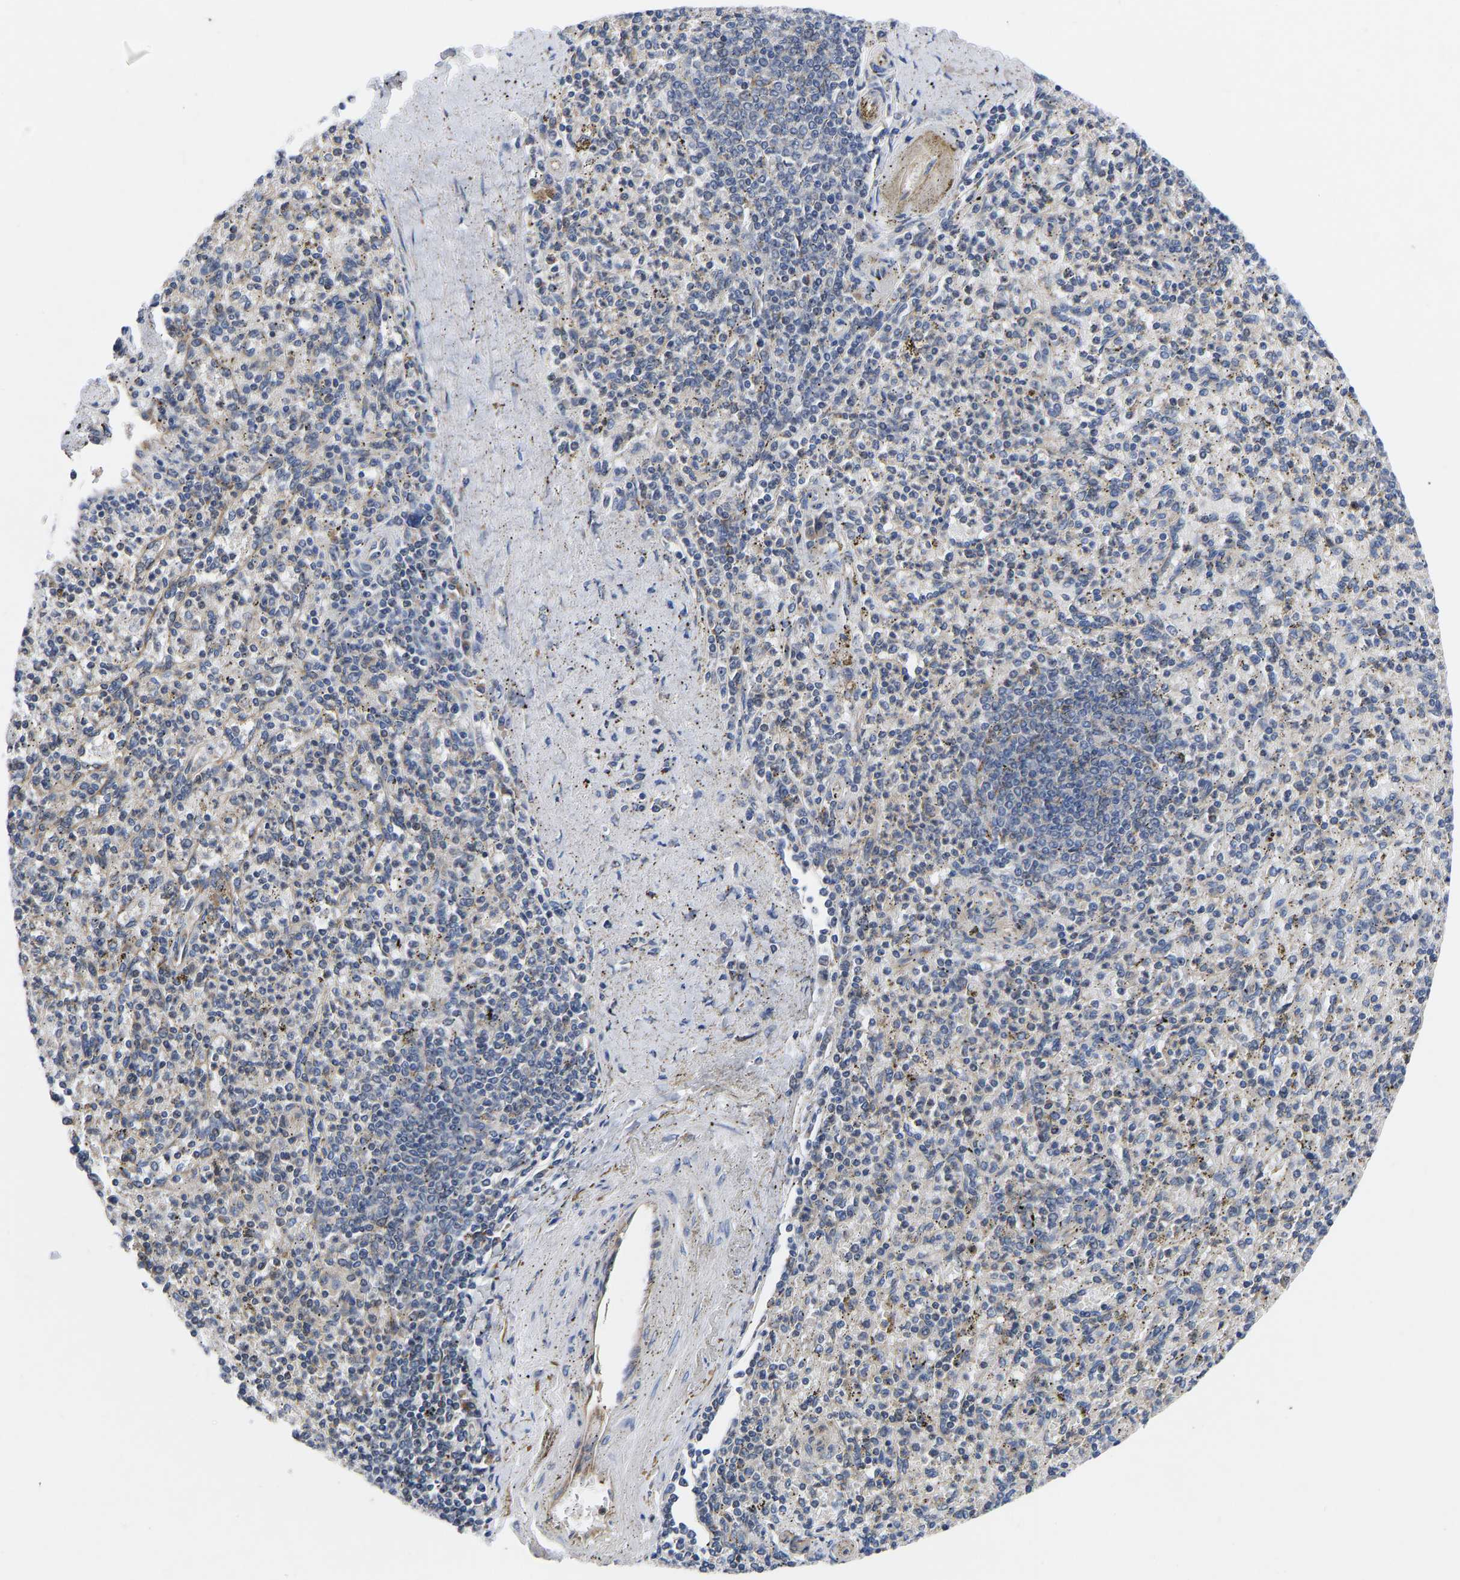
{"staining": {"intensity": "weak", "quantity": "25%-75%", "location": "cytoplasmic/membranous"}, "tissue": "spleen", "cell_type": "Cells in red pulp", "image_type": "normal", "snomed": [{"axis": "morphology", "description": "Normal tissue, NOS"}, {"axis": "topography", "description": "Spleen"}], "caption": "Normal spleen demonstrates weak cytoplasmic/membranous positivity in approximately 25%-75% of cells in red pulp, visualized by immunohistochemistry. (IHC, brightfield microscopy, high magnification).", "gene": "FRRS1", "patient": {"sex": "male", "age": 72}}